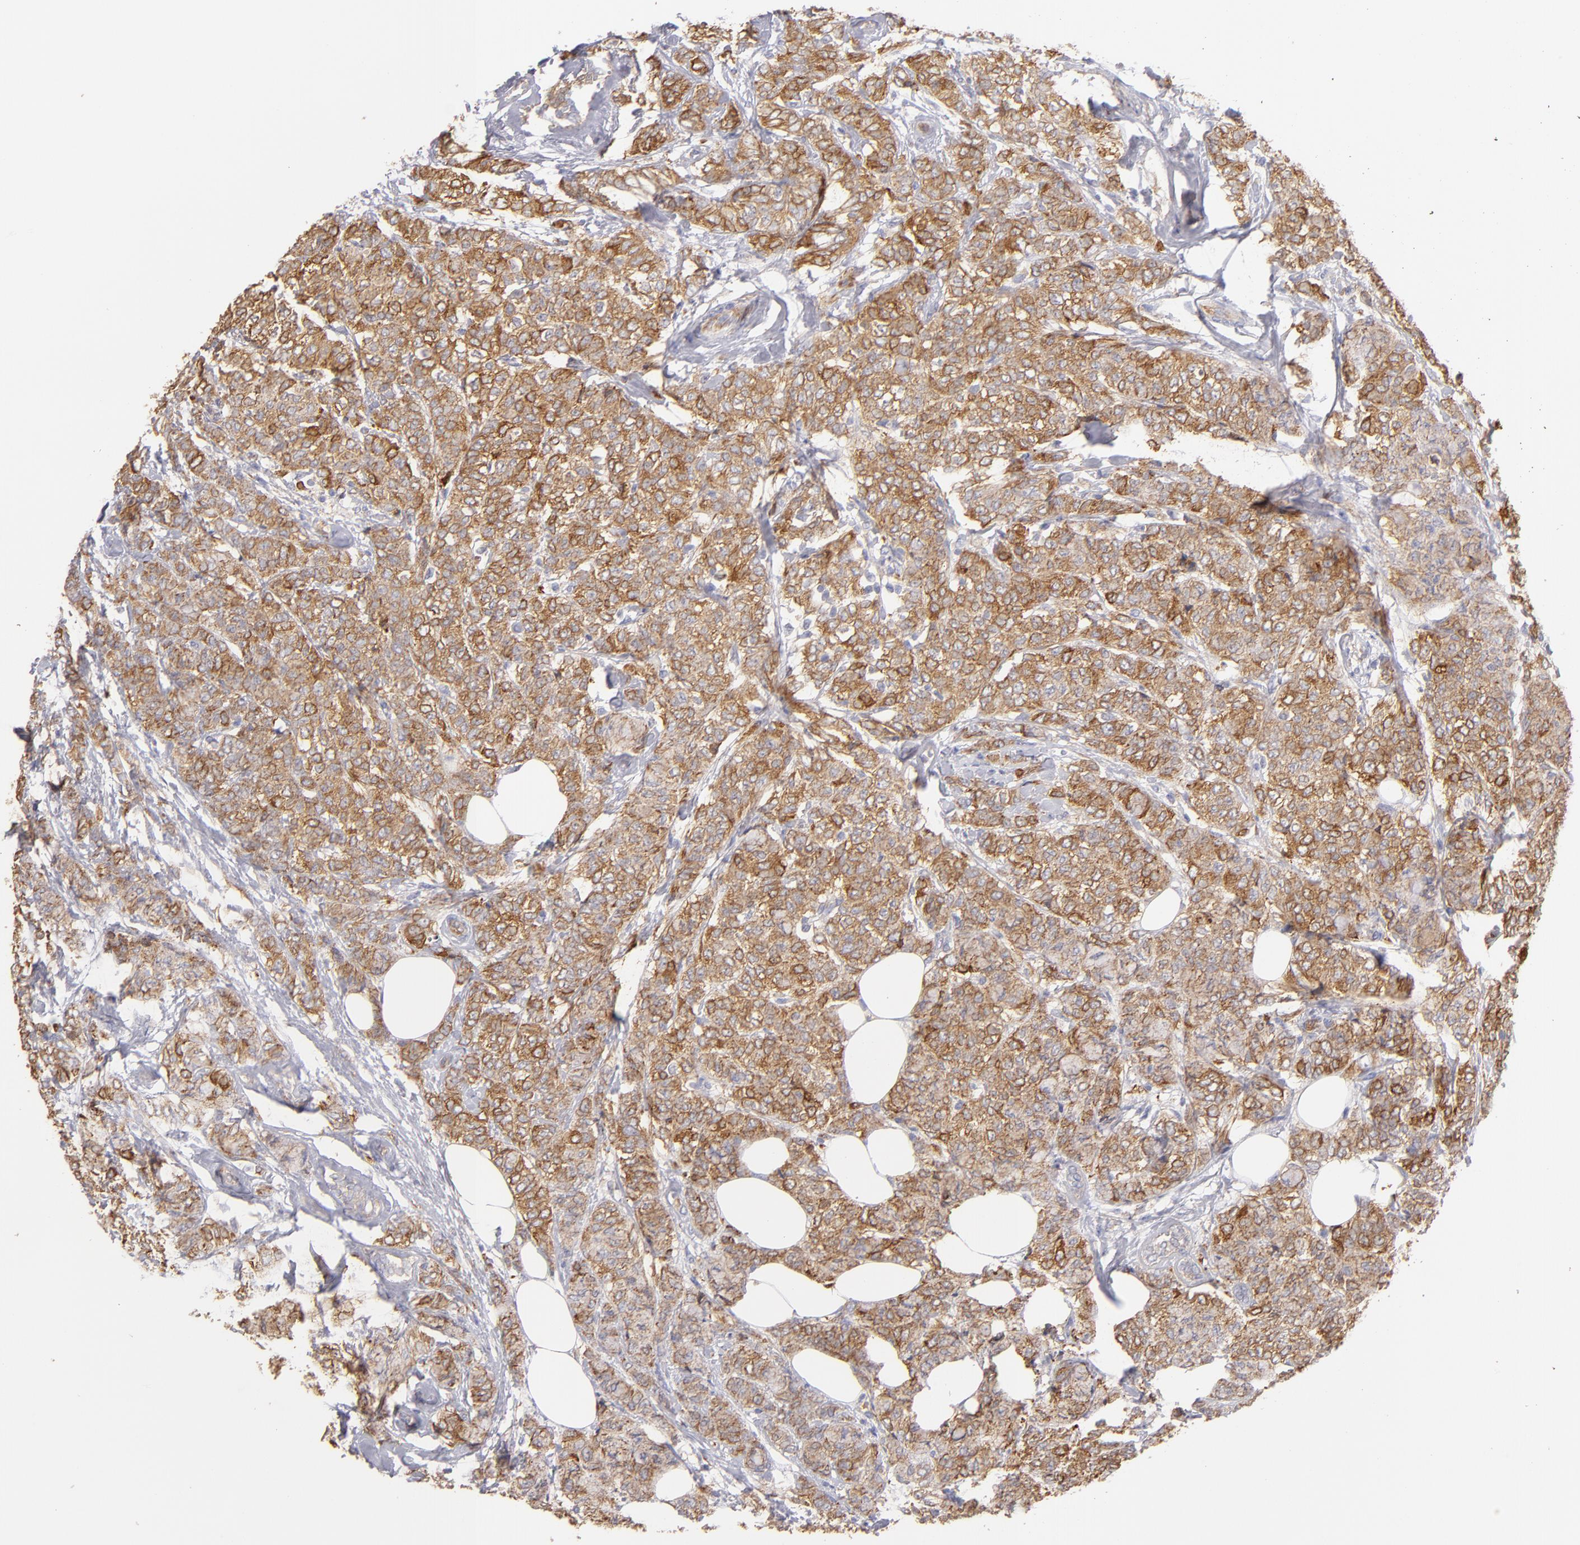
{"staining": {"intensity": "moderate", "quantity": ">75%", "location": "cytoplasmic/membranous"}, "tissue": "breast cancer", "cell_type": "Tumor cells", "image_type": "cancer", "snomed": [{"axis": "morphology", "description": "Lobular carcinoma"}, {"axis": "topography", "description": "Breast"}], "caption": "Immunohistochemistry staining of breast cancer, which reveals medium levels of moderate cytoplasmic/membranous positivity in approximately >75% of tumor cells indicating moderate cytoplasmic/membranous protein expression. The staining was performed using DAB (brown) for protein detection and nuclei were counterstained in hematoxylin (blue).", "gene": "ENTPD5", "patient": {"sex": "female", "age": 60}}